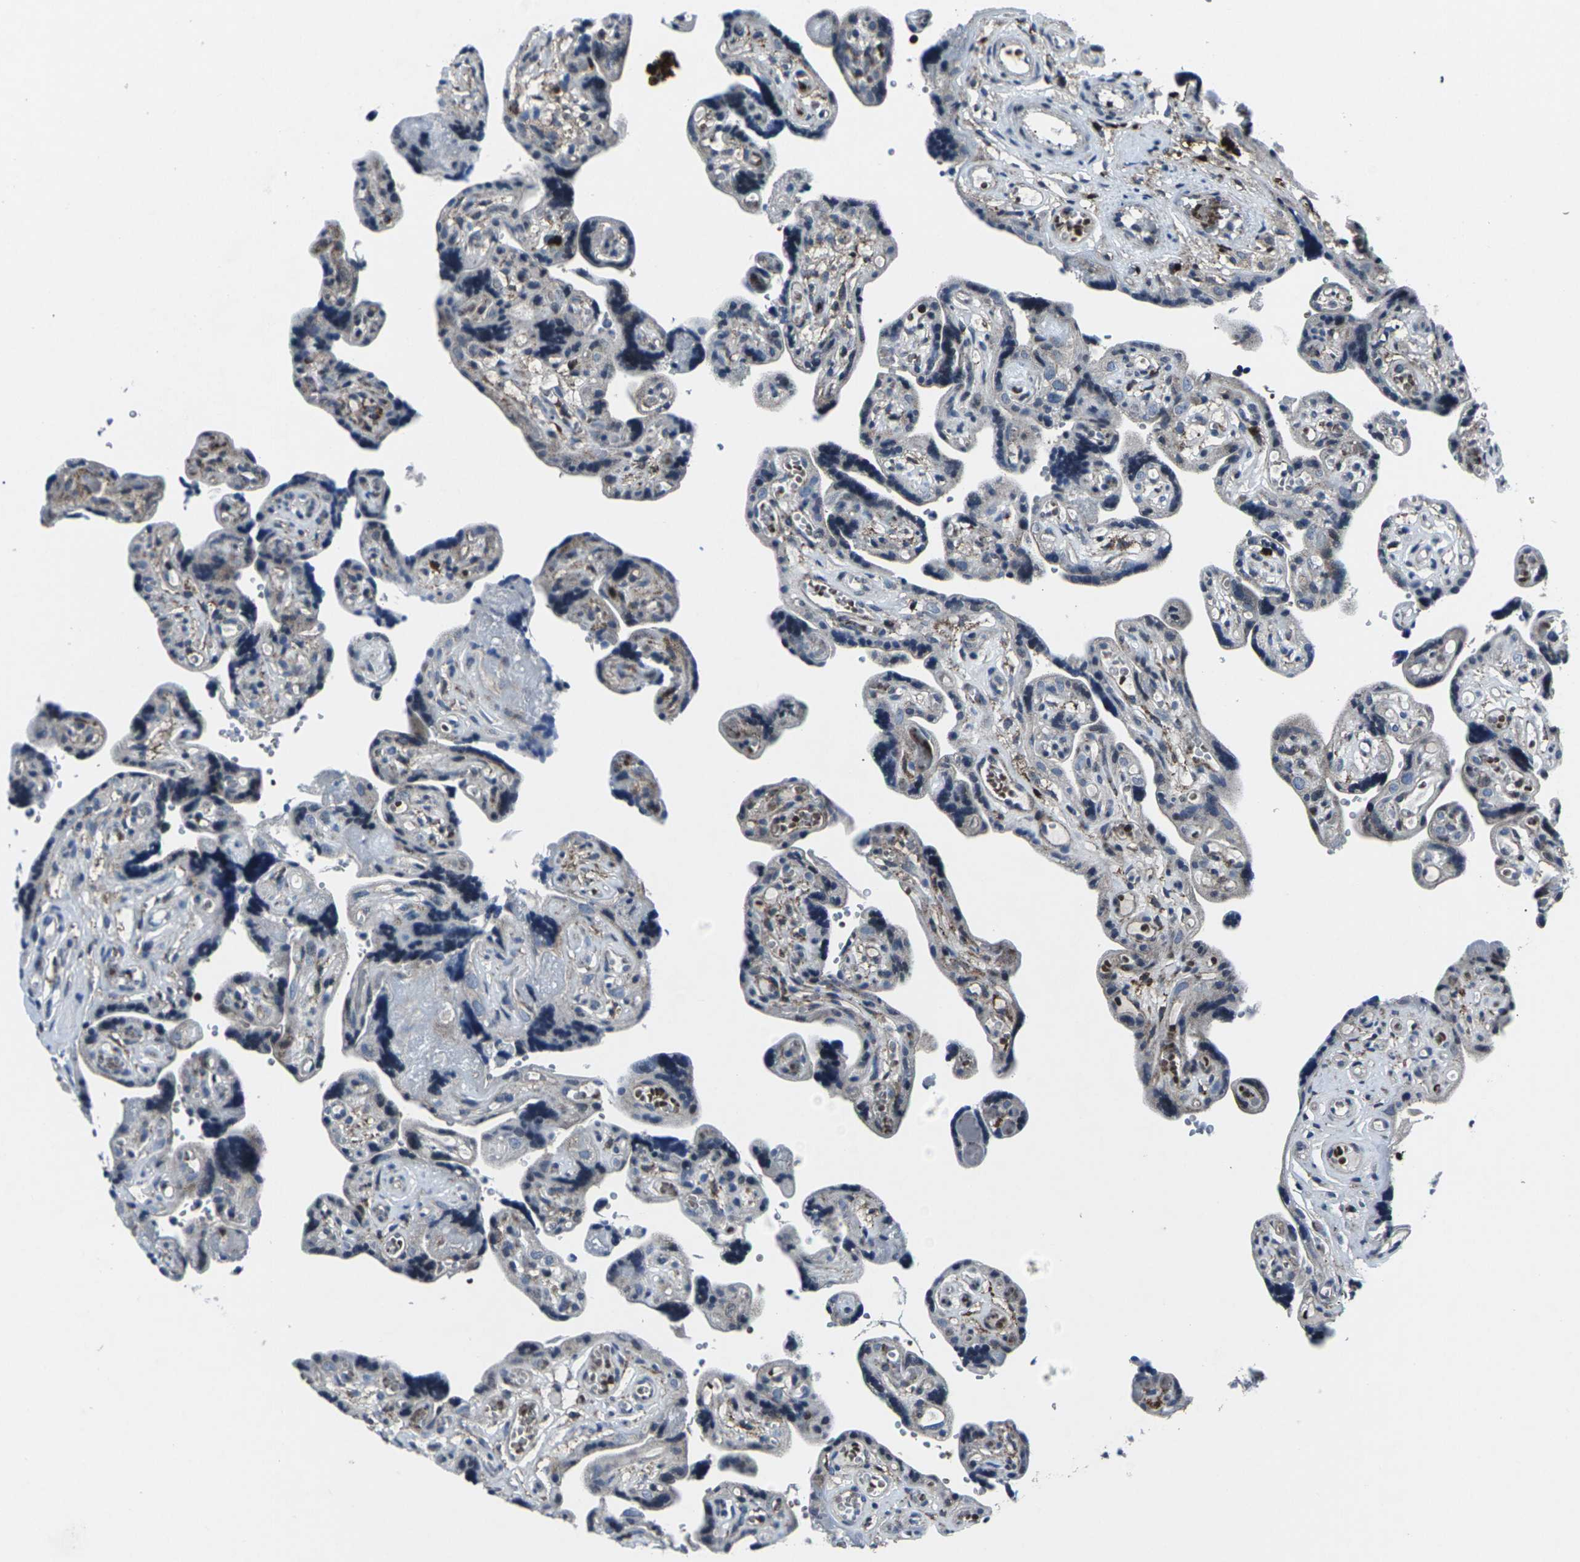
{"staining": {"intensity": "weak", "quantity": "<25%", "location": "cytoplasmic/membranous"}, "tissue": "placenta", "cell_type": "Decidual cells", "image_type": "normal", "snomed": [{"axis": "morphology", "description": "Normal tissue, NOS"}, {"axis": "topography", "description": "Placenta"}], "caption": "This is an immunohistochemistry histopathology image of unremarkable placenta. There is no expression in decidual cells.", "gene": "STAT4", "patient": {"sex": "female", "age": 30}}